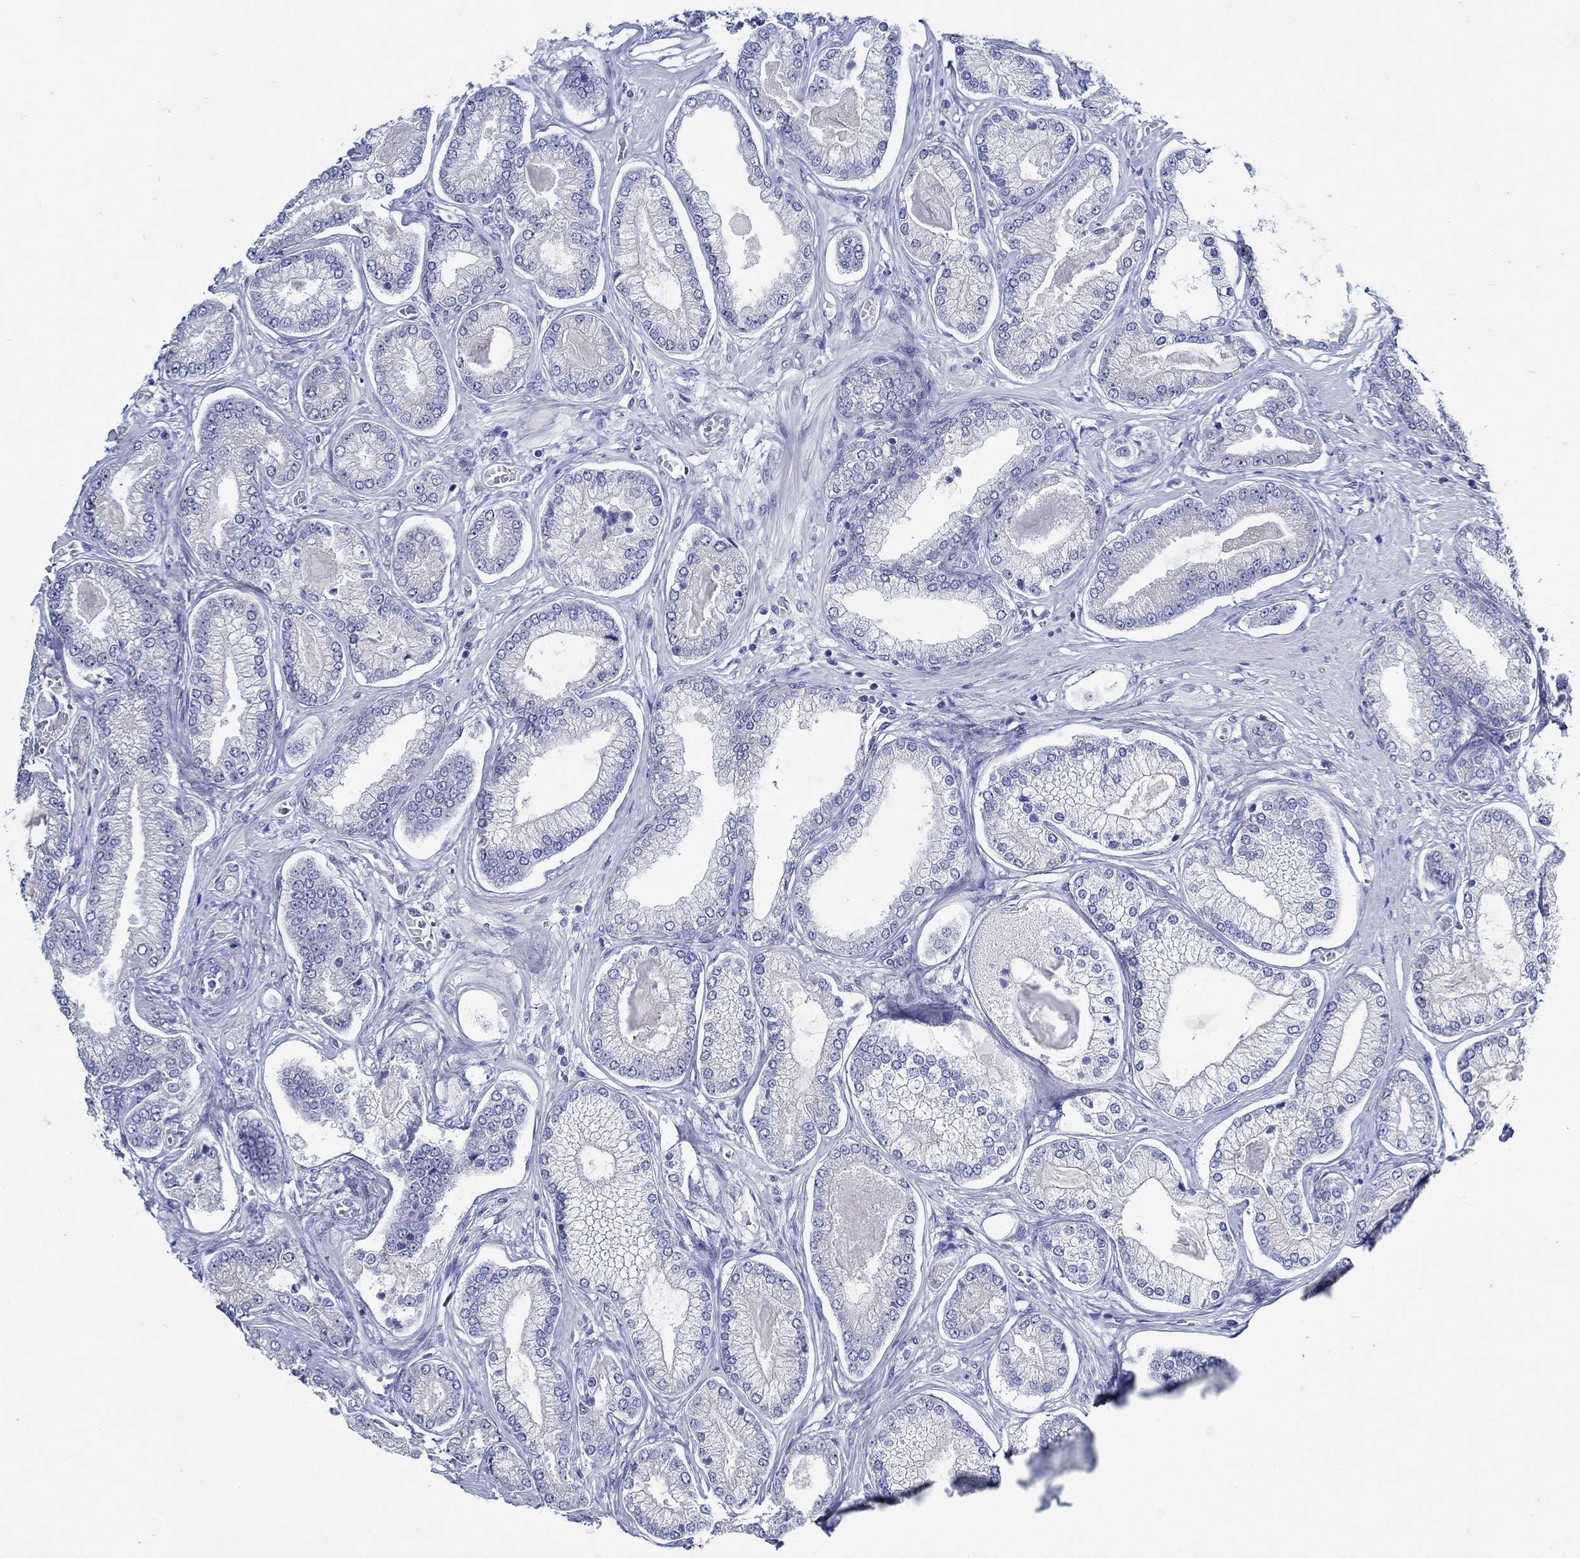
{"staining": {"intensity": "negative", "quantity": "none", "location": "none"}, "tissue": "prostate cancer", "cell_type": "Tumor cells", "image_type": "cancer", "snomed": [{"axis": "morphology", "description": "Adenocarcinoma, Low grade"}, {"axis": "topography", "description": "Prostate"}], "caption": "Prostate cancer was stained to show a protein in brown. There is no significant staining in tumor cells.", "gene": "RD3L", "patient": {"sex": "male", "age": 57}}